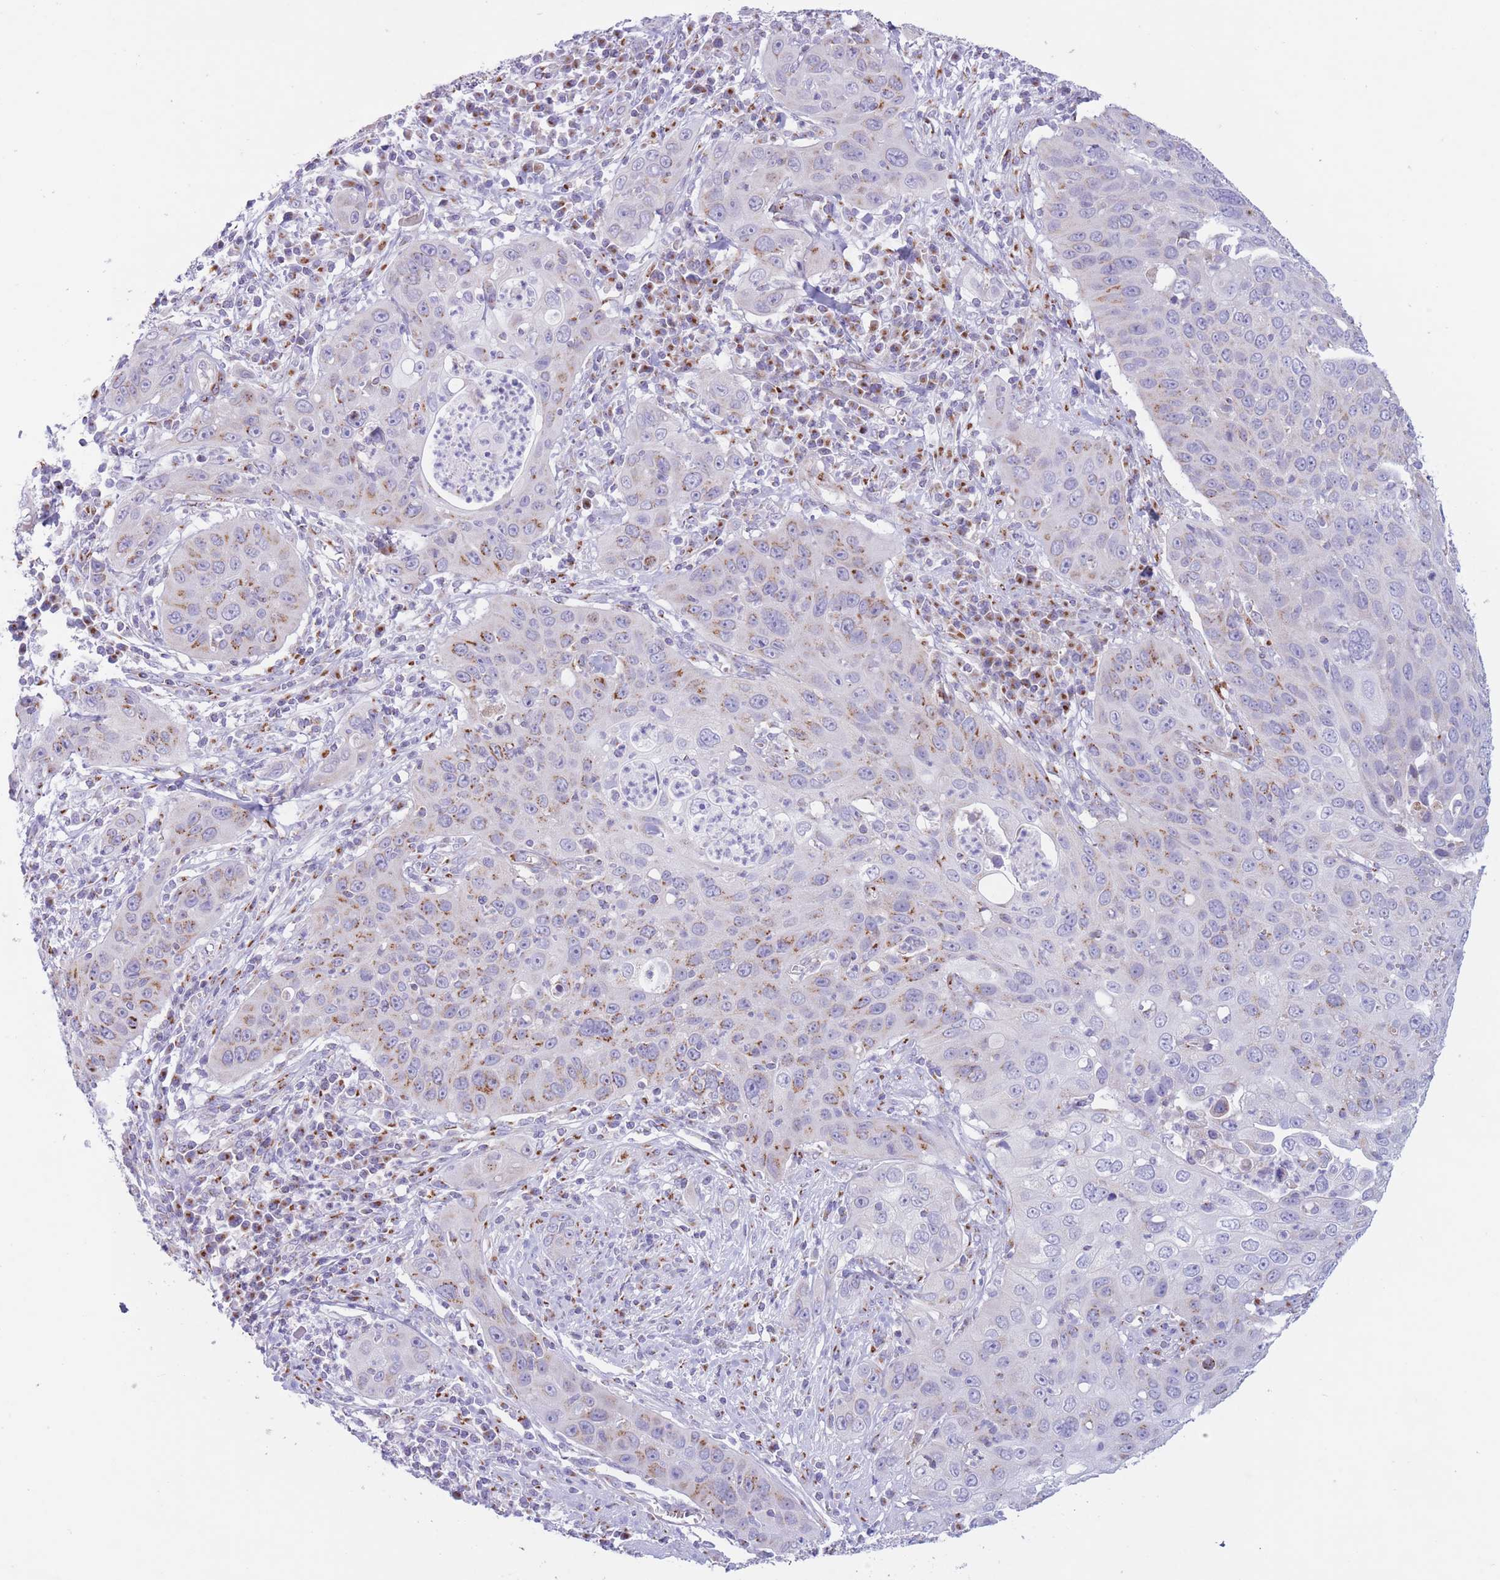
{"staining": {"intensity": "moderate", "quantity": "<25%", "location": "cytoplasmic/membranous"}, "tissue": "cervical cancer", "cell_type": "Tumor cells", "image_type": "cancer", "snomed": [{"axis": "morphology", "description": "Squamous cell carcinoma, NOS"}, {"axis": "topography", "description": "Cervix"}], "caption": "Moderate cytoplasmic/membranous staining is seen in about <25% of tumor cells in cervical cancer.", "gene": "MPND", "patient": {"sex": "female", "age": 36}}